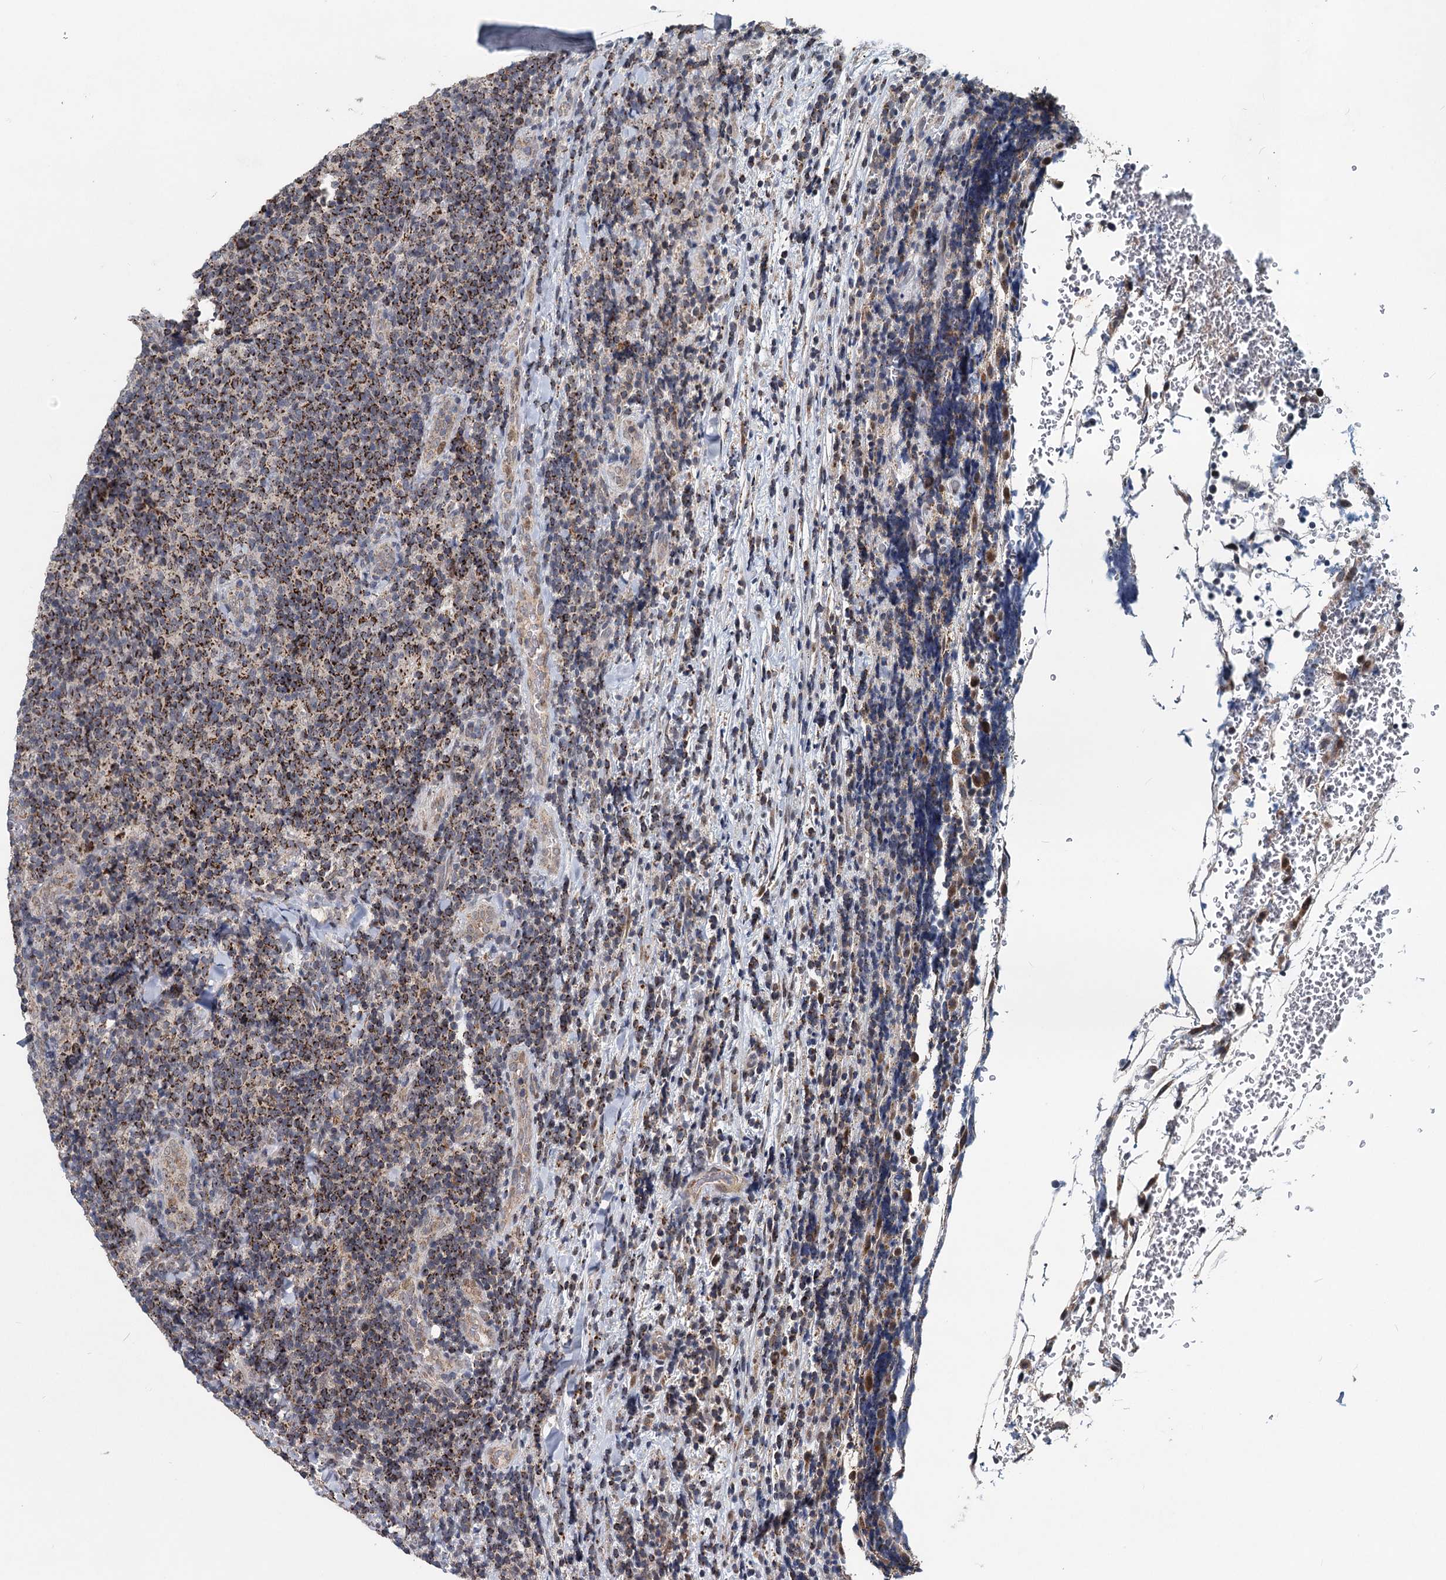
{"staining": {"intensity": "moderate", "quantity": ">75%", "location": "cytoplasmic/membranous"}, "tissue": "lymphoma", "cell_type": "Tumor cells", "image_type": "cancer", "snomed": [{"axis": "morphology", "description": "Malignant lymphoma, non-Hodgkin's type, Low grade"}, {"axis": "topography", "description": "Lymph node"}], "caption": "Immunohistochemistry staining of malignant lymphoma, non-Hodgkin's type (low-grade), which demonstrates medium levels of moderate cytoplasmic/membranous expression in approximately >75% of tumor cells indicating moderate cytoplasmic/membranous protein staining. The staining was performed using DAB (3,3'-diaminobenzidine) (brown) for protein detection and nuclei were counterstained in hematoxylin (blue).", "gene": "RITA1", "patient": {"sex": "male", "age": 66}}